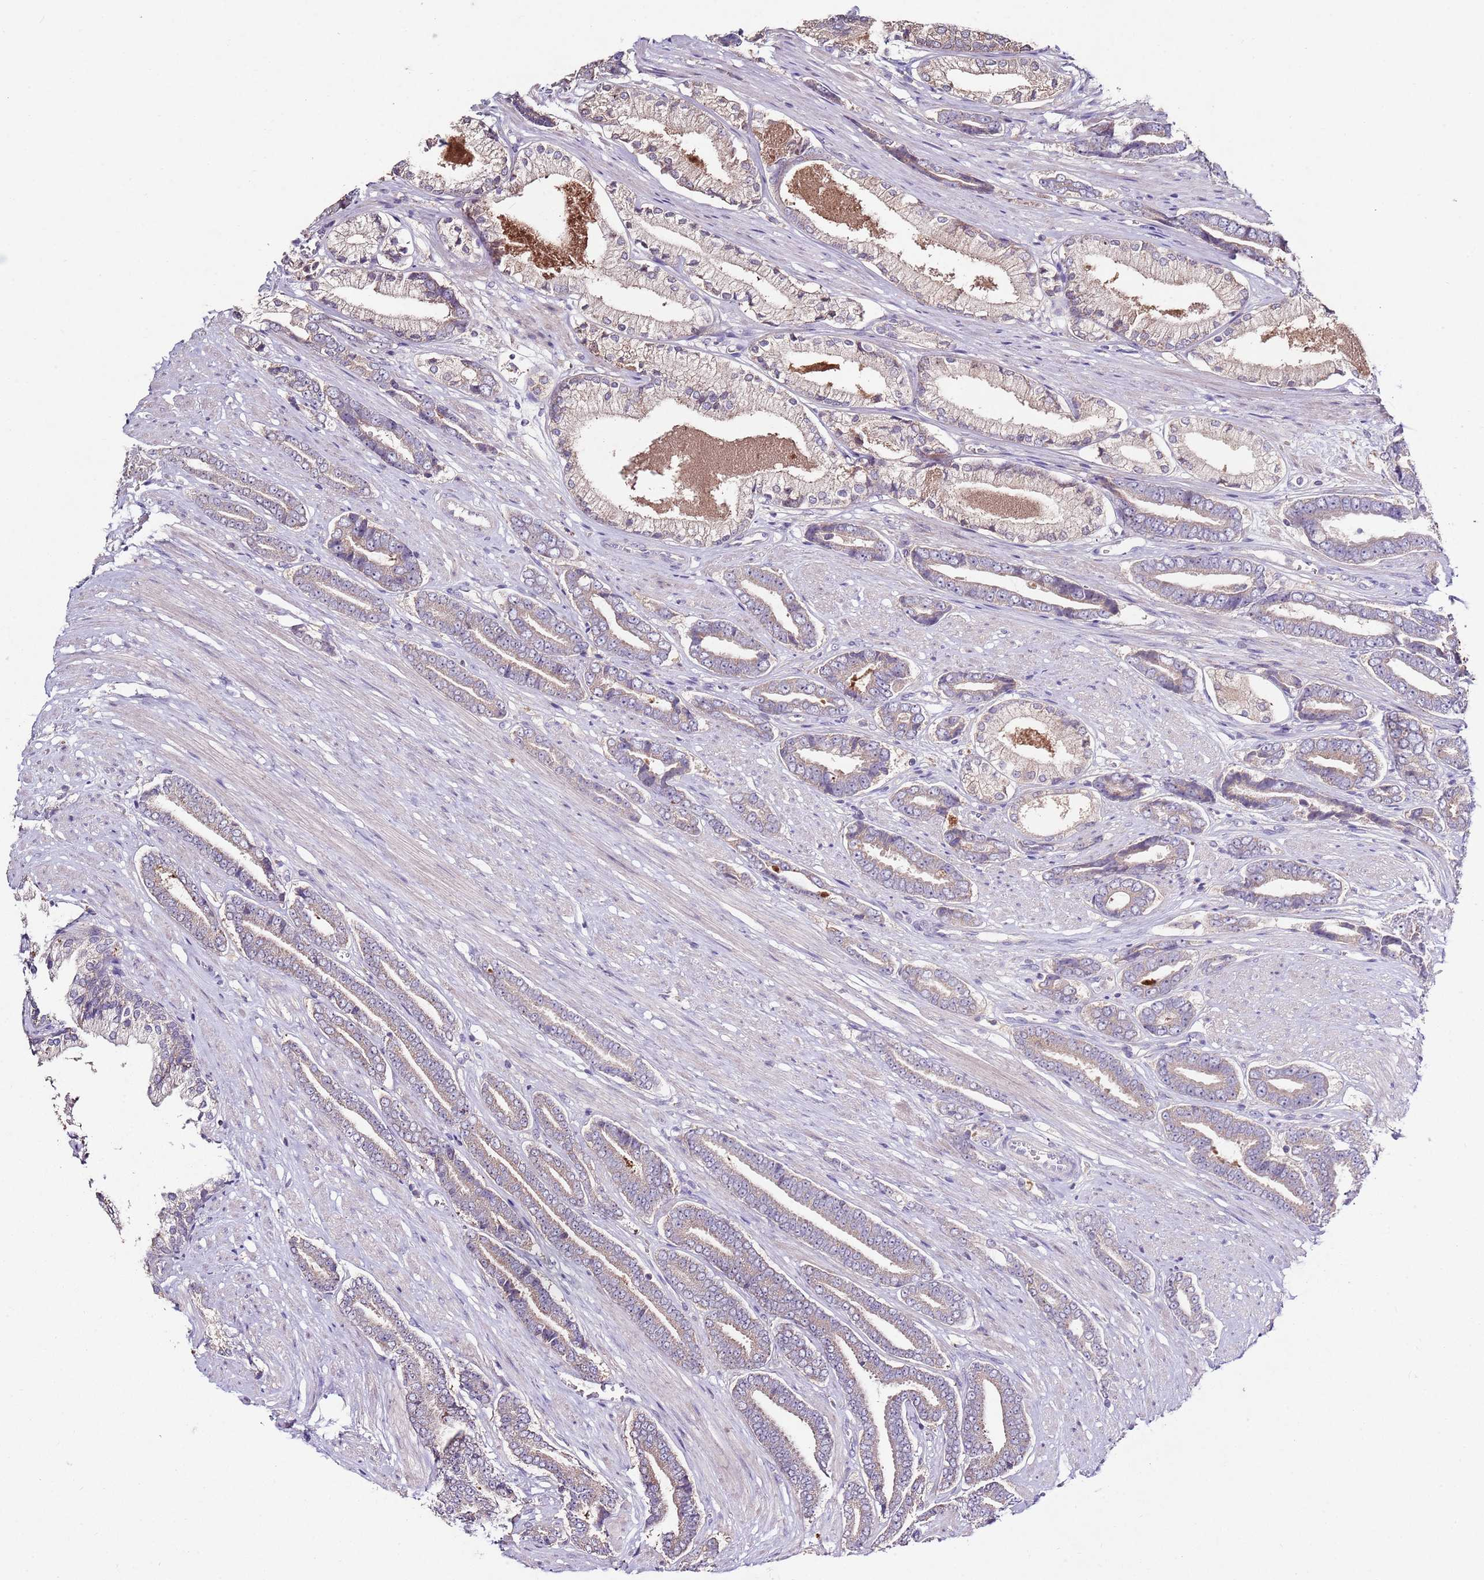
{"staining": {"intensity": "weak", "quantity": "<25%", "location": "cytoplasmic/membranous"}, "tissue": "prostate cancer", "cell_type": "Tumor cells", "image_type": "cancer", "snomed": [{"axis": "morphology", "description": "Adenocarcinoma, NOS"}, {"axis": "topography", "description": "Prostate and seminal vesicle, NOS"}], "caption": "This is an IHC histopathology image of adenocarcinoma (prostate). There is no expression in tumor cells.", "gene": "NRDE2", "patient": {"sex": "male", "age": 76}}